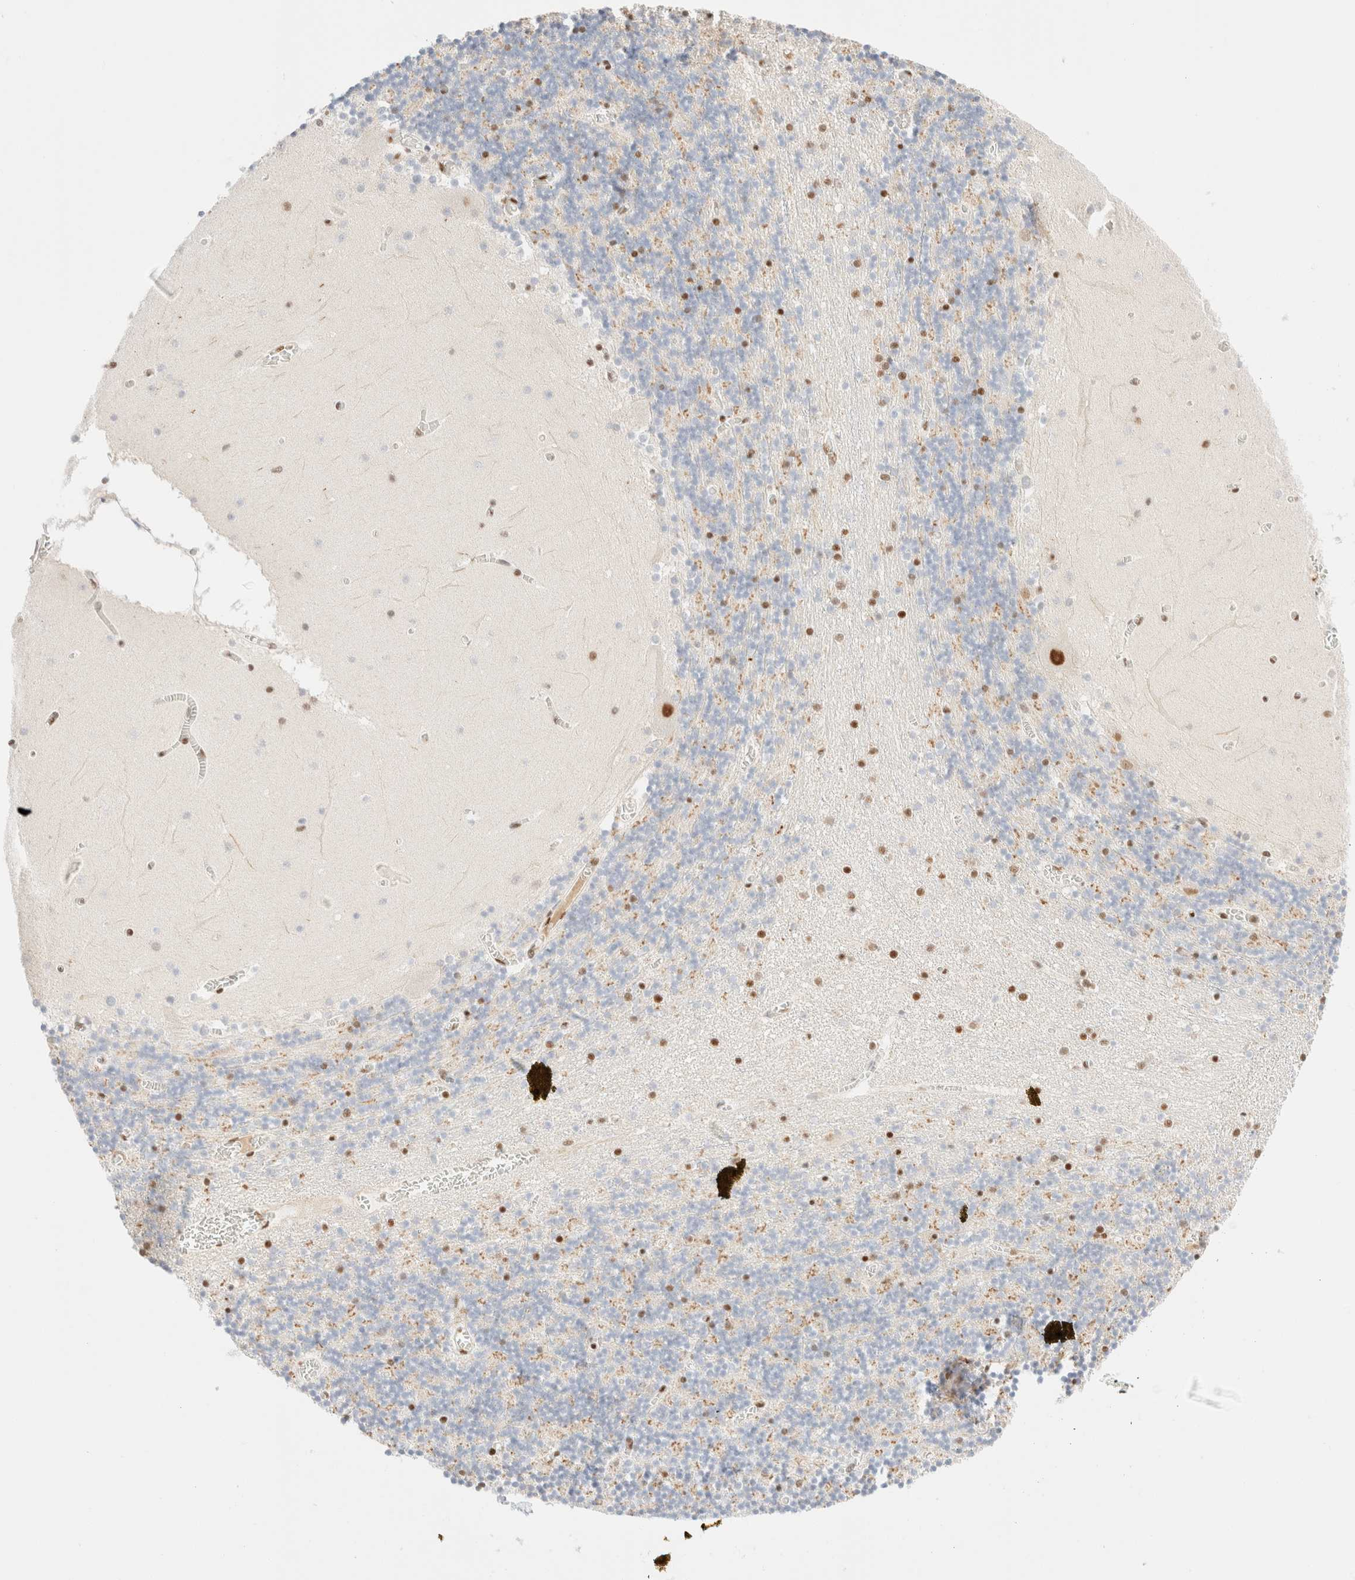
{"staining": {"intensity": "moderate", "quantity": "25%-75%", "location": "nuclear"}, "tissue": "cerebellum", "cell_type": "Cells in granular layer", "image_type": "normal", "snomed": [{"axis": "morphology", "description": "Normal tissue, NOS"}, {"axis": "topography", "description": "Cerebellum"}], "caption": "DAB immunohistochemical staining of unremarkable human cerebellum reveals moderate nuclear protein expression in about 25%-75% of cells in granular layer.", "gene": "CIC", "patient": {"sex": "female", "age": 28}}